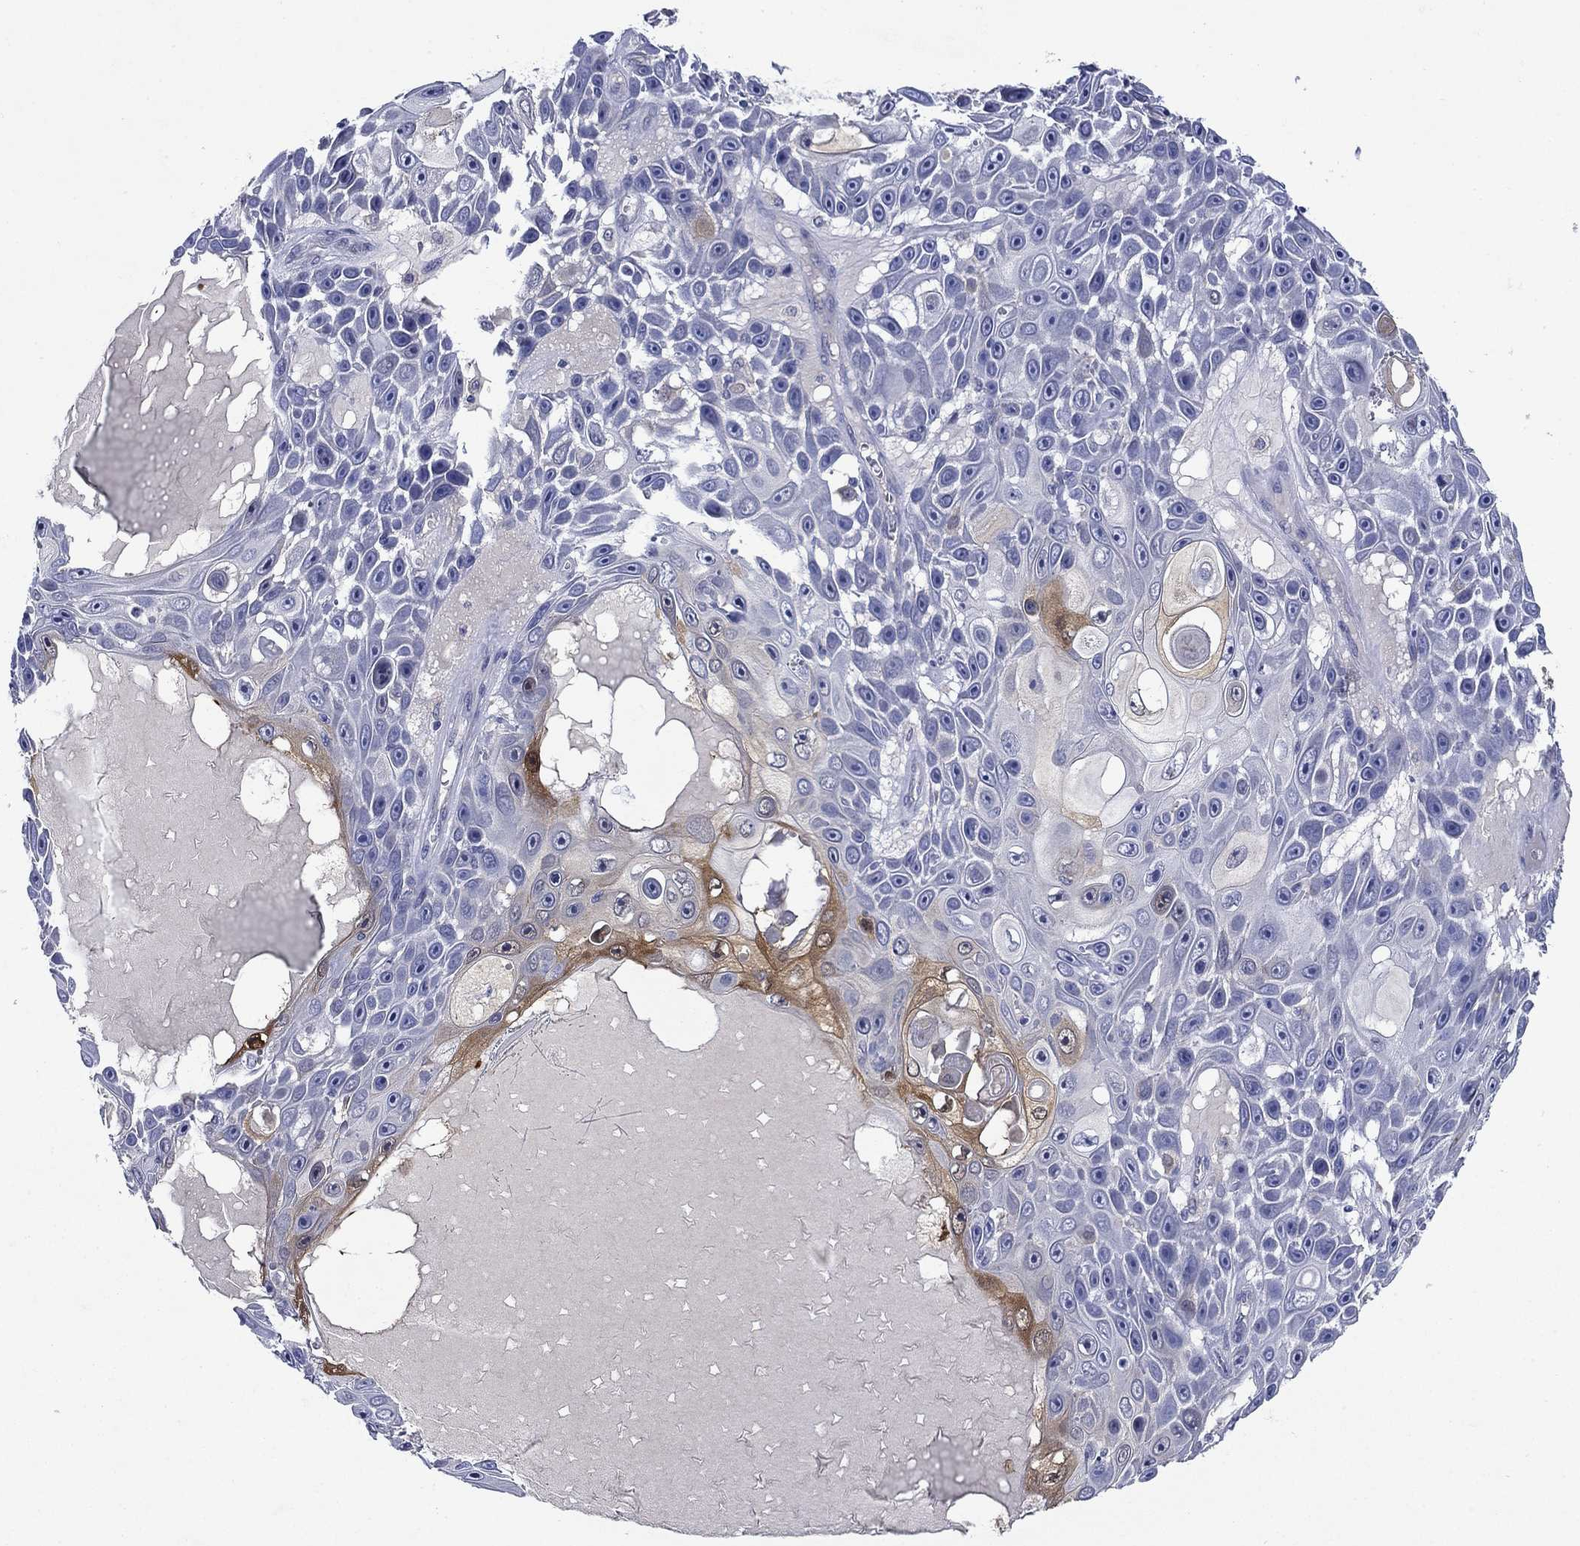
{"staining": {"intensity": "moderate", "quantity": "<25%", "location": "cytoplasmic/membranous"}, "tissue": "skin cancer", "cell_type": "Tumor cells", "image_type": "cancer", "snomed": [{"axis": "morphology", "description": "Squamous cell carcinoma, NOS"}, {"axis": "topography", "description": "Skin"}], "caption": "Brown immunohistochemical staining in skin cancer displays moderate cytoplasmic/membranous staining in approximately <25% of tumor cells.", "gene": "SULT2B1", "patient": {"sex": "male", "age": 82}}